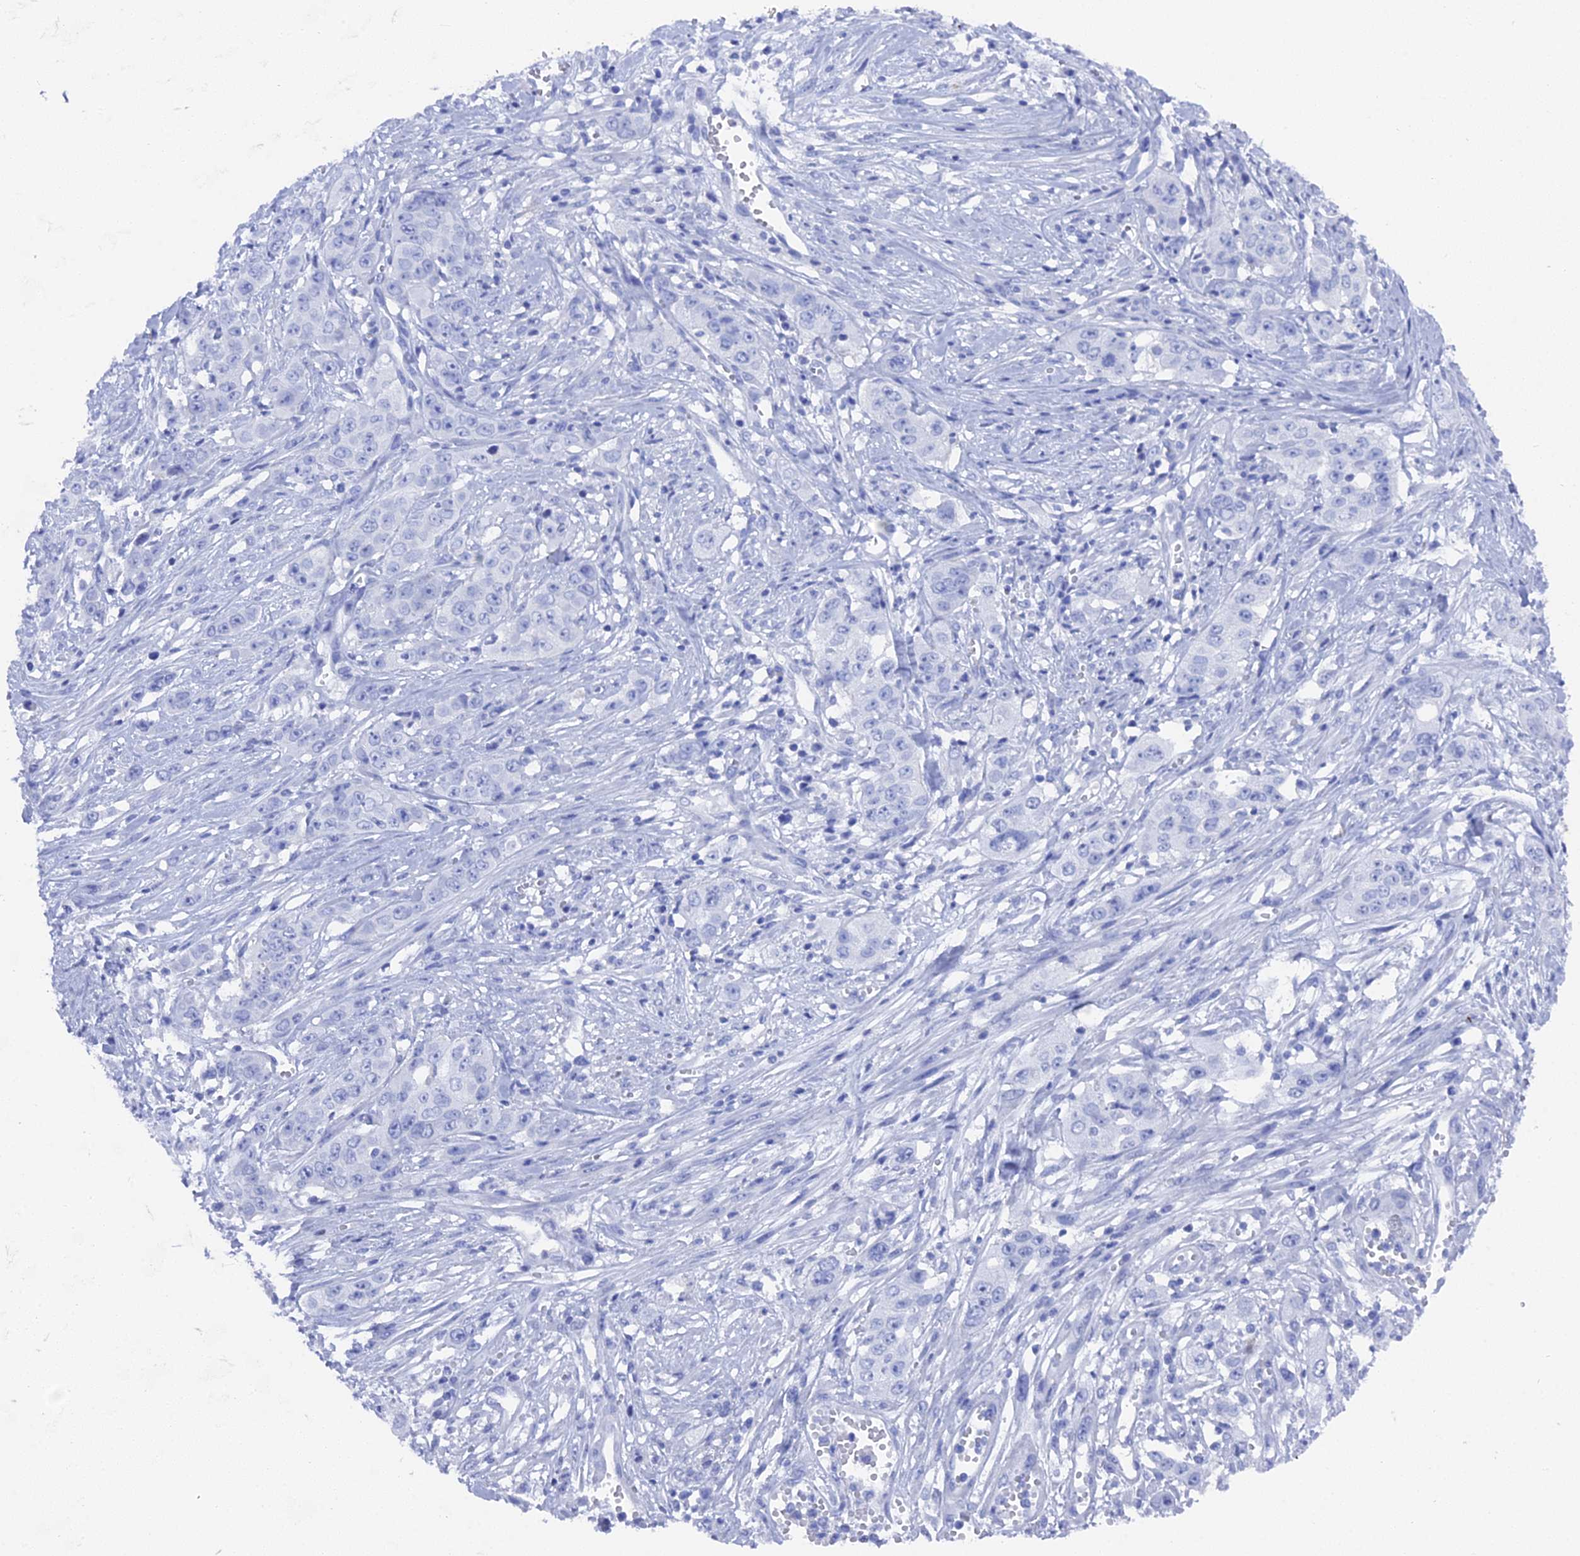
{"staining": {"intensity": "negative", "quantity": "none", "location": "none"}, "tissue": "stomach cancer", "cell_type": "Tumor cells", "image_type": "cancer", "snomed": [{"axis": "morphology", "description": "Adenocarcinoma, NOS"}, {"axis": "topography", "description": "Stomach, upper"}], "caption": "This is a micrograph of immunohistochemistry staining of stomach adenocarcinoma, which shows no expression in tumor cells. Nuclei are stained in blue.", "gene": "ENPP3", "patient": {"sex": "male", "age": 62}}